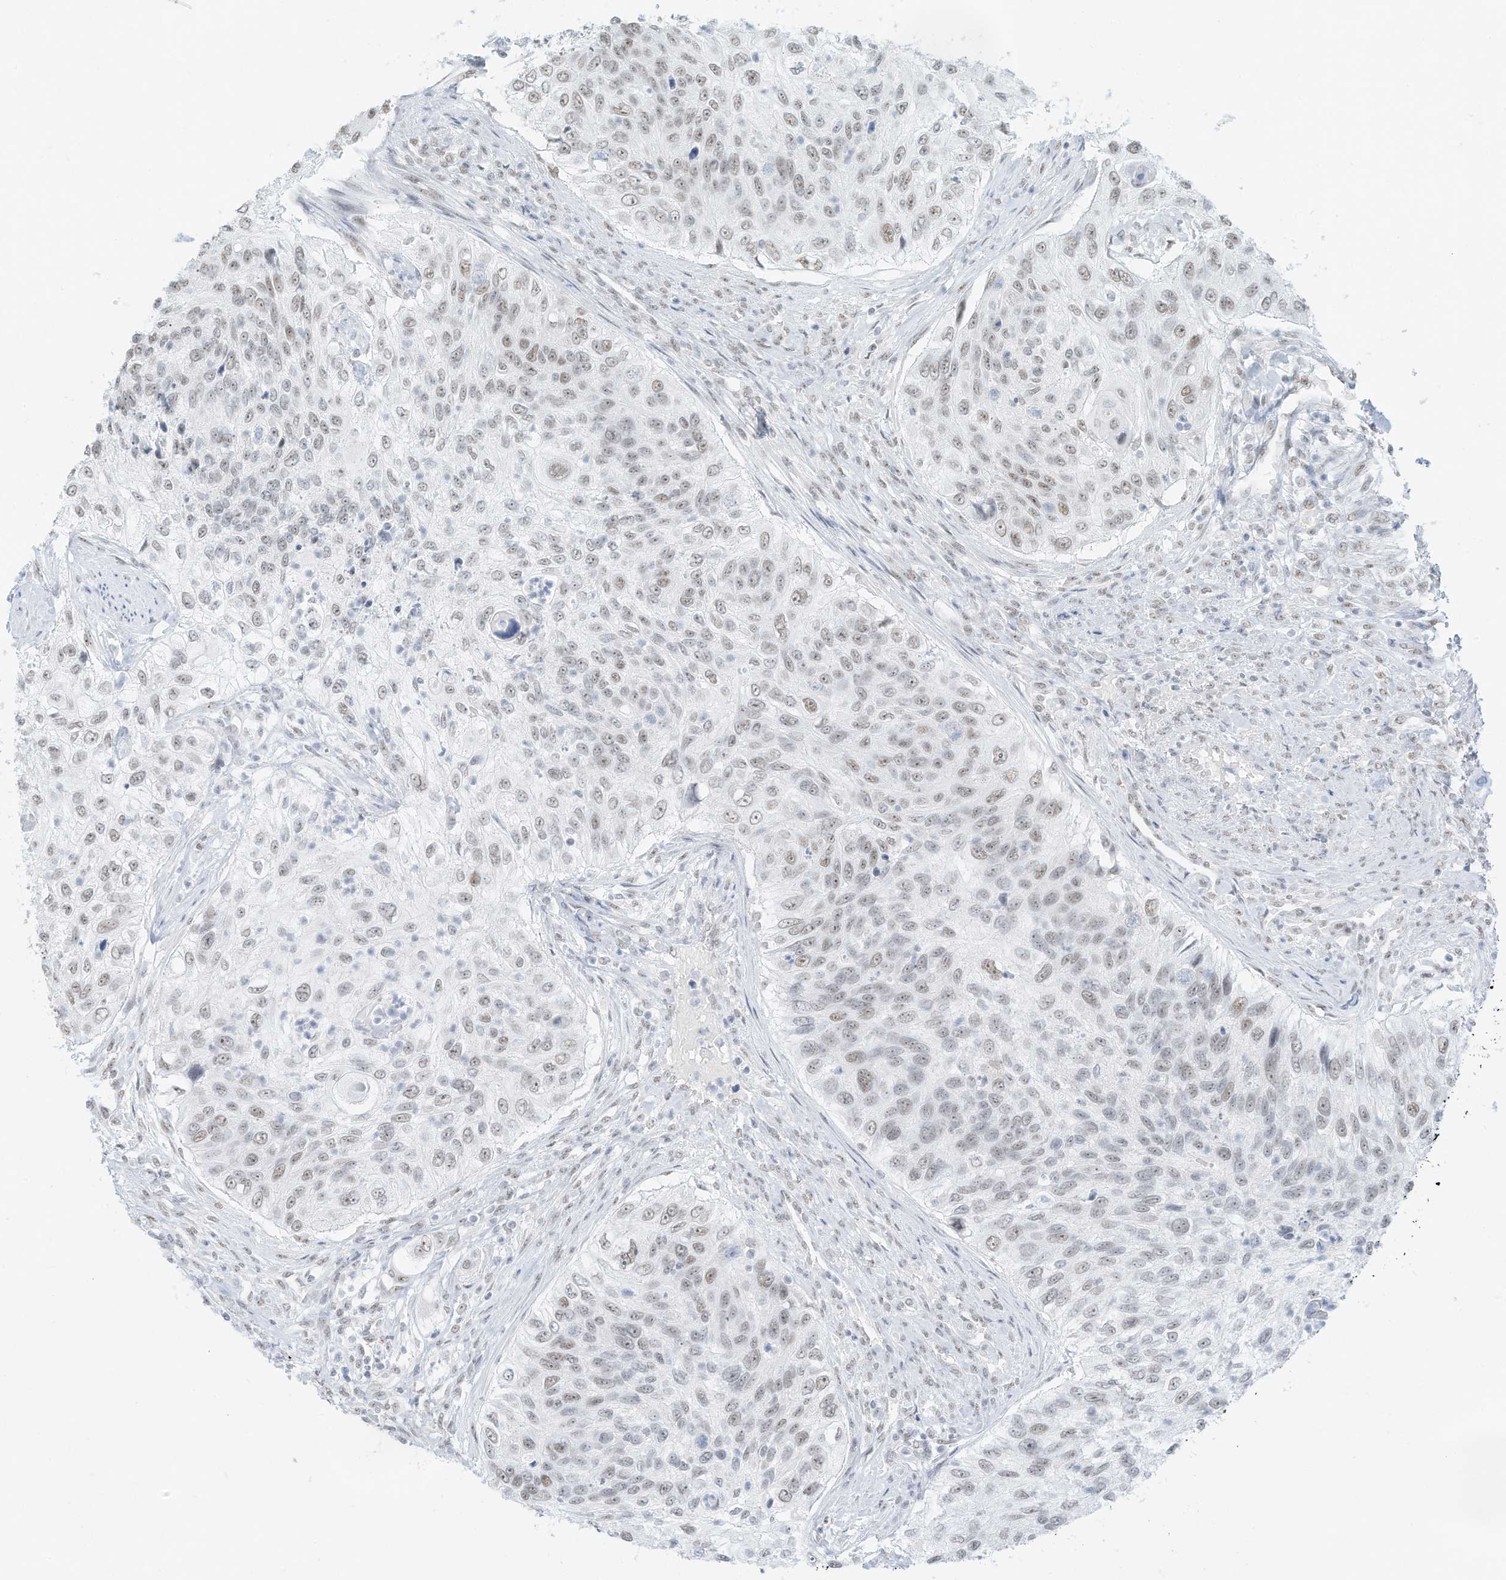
{"staining": {"intensity": "weak", "quantity": "25%-75%", "location": "nuclear"}, "tissue": "urothelial cancer", "cell_type": "Tumor cells", "image_type": "cancer", "snomed": [{"axis": "morphology", "description": "Urothelial carcinoma, High grade"}, {"axis": "topography", "description": "Urinary bladder"}], "caption": "There is low levels of weak nuclear staining in tumor cells of urothelial carcinoma (high-grade), as demonstrated by immunohistochemical staining (brown color).", "gene": "PGC", "patient": {"sex": "female", "age": 60}}